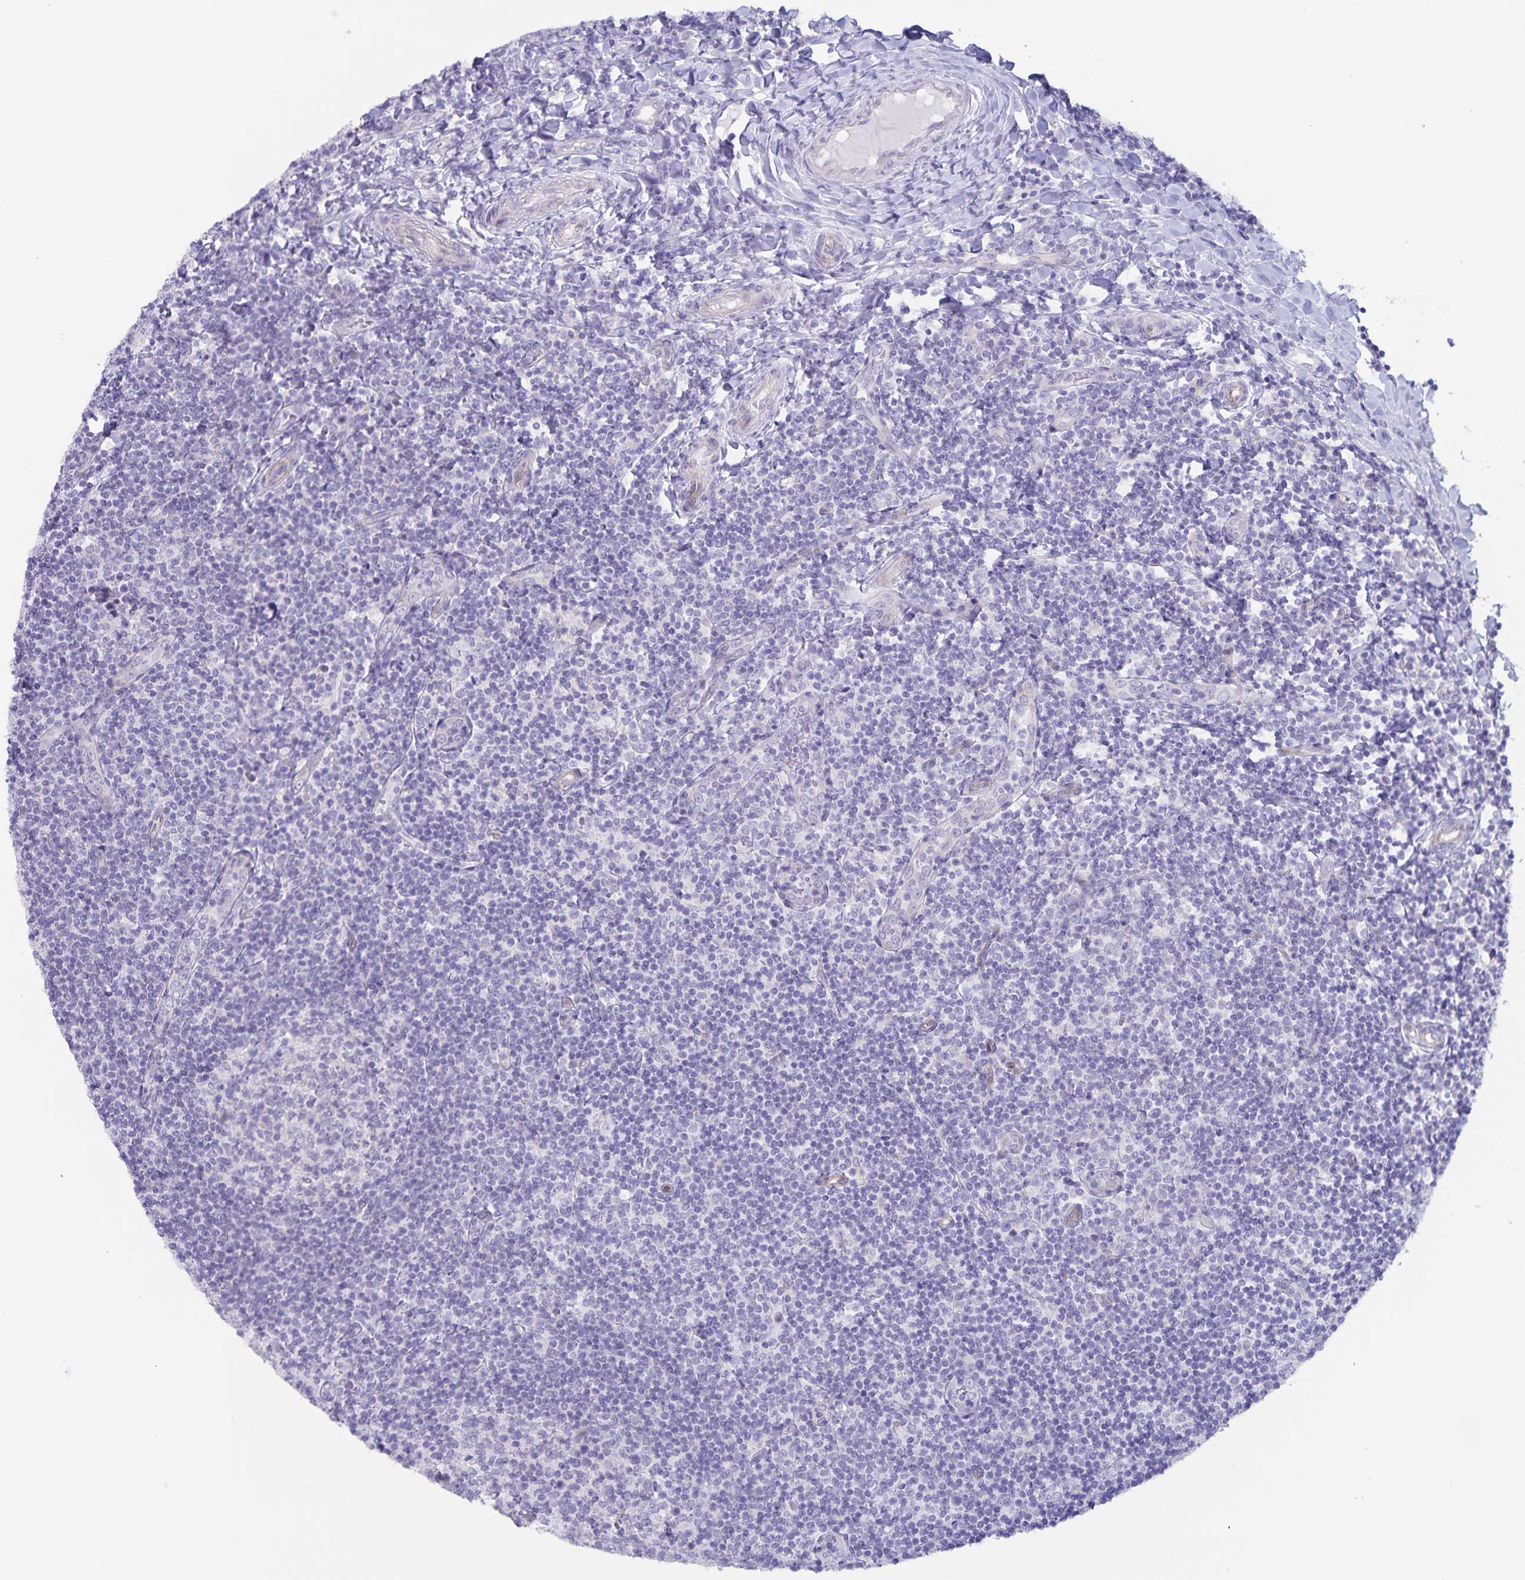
{"staining": {"intensity": "negative", "quantity": "none", "location": "none"}, "tissue": "tonsil", "cell_type": "Germinal center cells", "image_type": "normal", "snomed": [{"axis": "morphology", "description": "Normal tissue, NOS"}, {"axis": "topography", "description": "Tonsil"}], "caption": "A high-resolution photomicrograph shows immunohistochemistry staining of unremarkable tonsil, which exhibits no significant expression in germinal center cells. (DAB (3,3'-diaminobenzidine) IHC, high magnification).", "gene": "AQP4", "patient": {"sex": "female", "age": 10}}